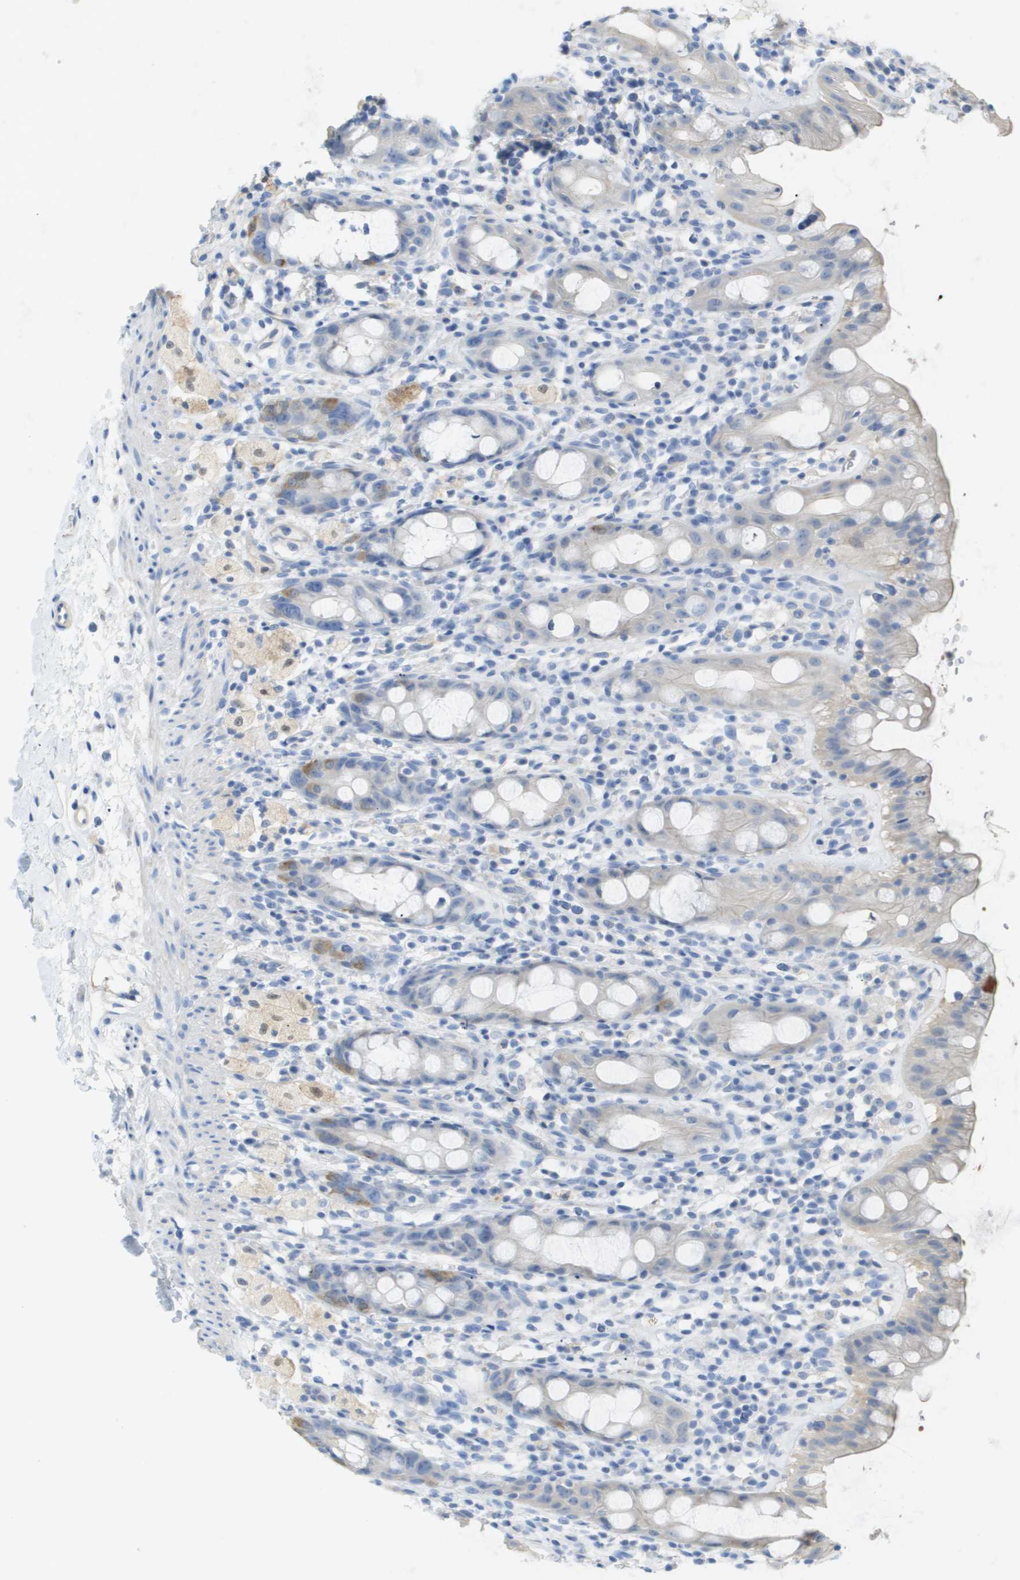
{"staining": {"intensity": "moderate", "quantity": "<25%", "location": "cytoplasmic/membranous"}, "tissue": "rectum", "cell_type": "Glandular cells", "image_type": "normal", "snomed": [{"axis": "morphology", "description": "Normal tissue, NOS"}, {"axis": "topography", "description": "Rectum"}], "caption": "Human rectum stained with a brown dye displays moderate cytoplasmic/membranous positive staining in about <25% of glandular cells.", "gene": "MYL3", "patient": {"sex": "male", "age": 44}}